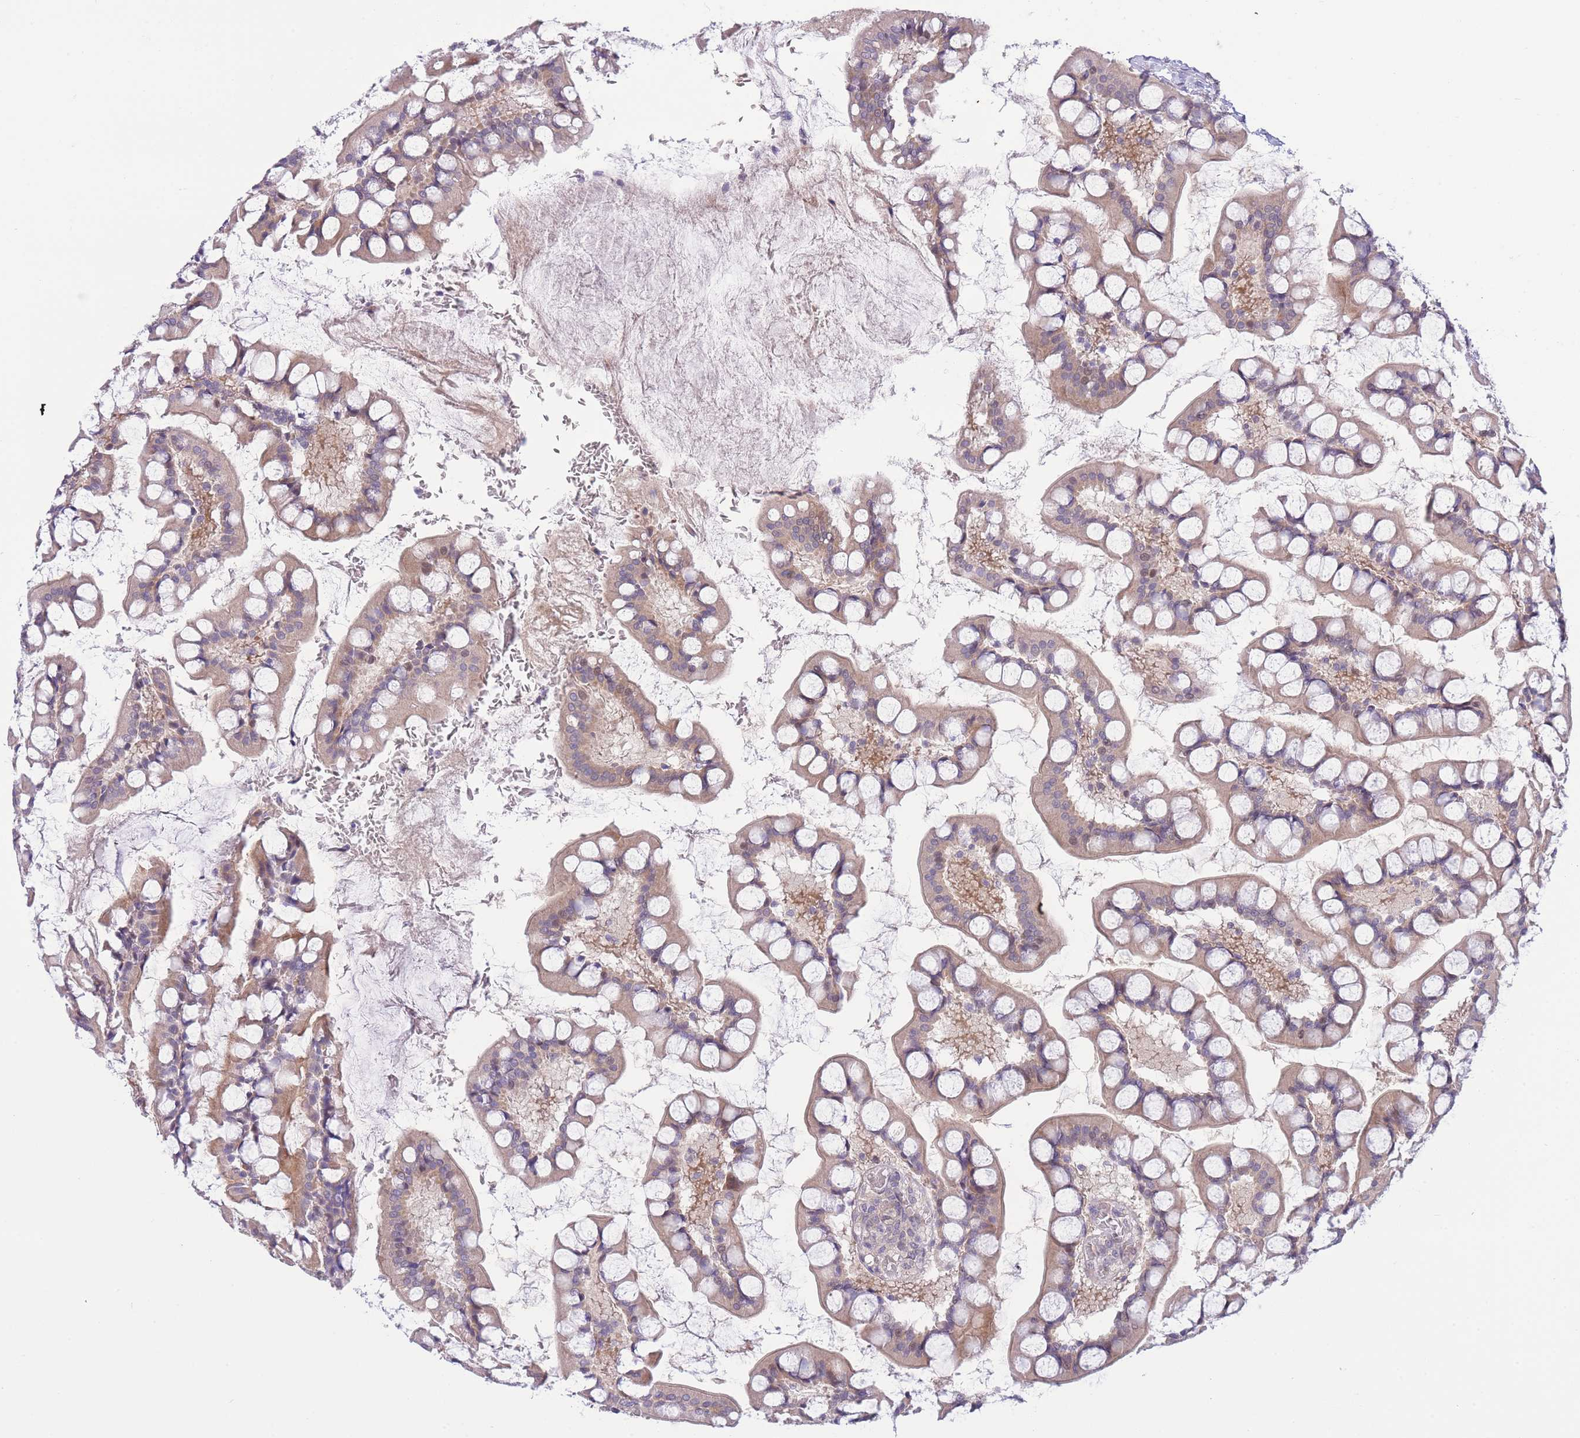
{"staining": {"intensity": "moderate", "quantity": ">75%", "location": "cytoplasmic/membranous"}, "tissue": "small intestine", "cell_type": "Glandular cells", "image_type": "normal", "snomed": [{"axis": "morphology", "description": "Normal tissue, NOS"}, {"axis": "topography", "description": "Small intestine"}], "caption": "Brown immunohistochemical staining in unremarkable human small intestine reveals moderate cytoplasmic/membranous staining in approximately >75% of glandular cells.", "gene": "CDC25B", "patient": {"sex": "male", "age": 52}}